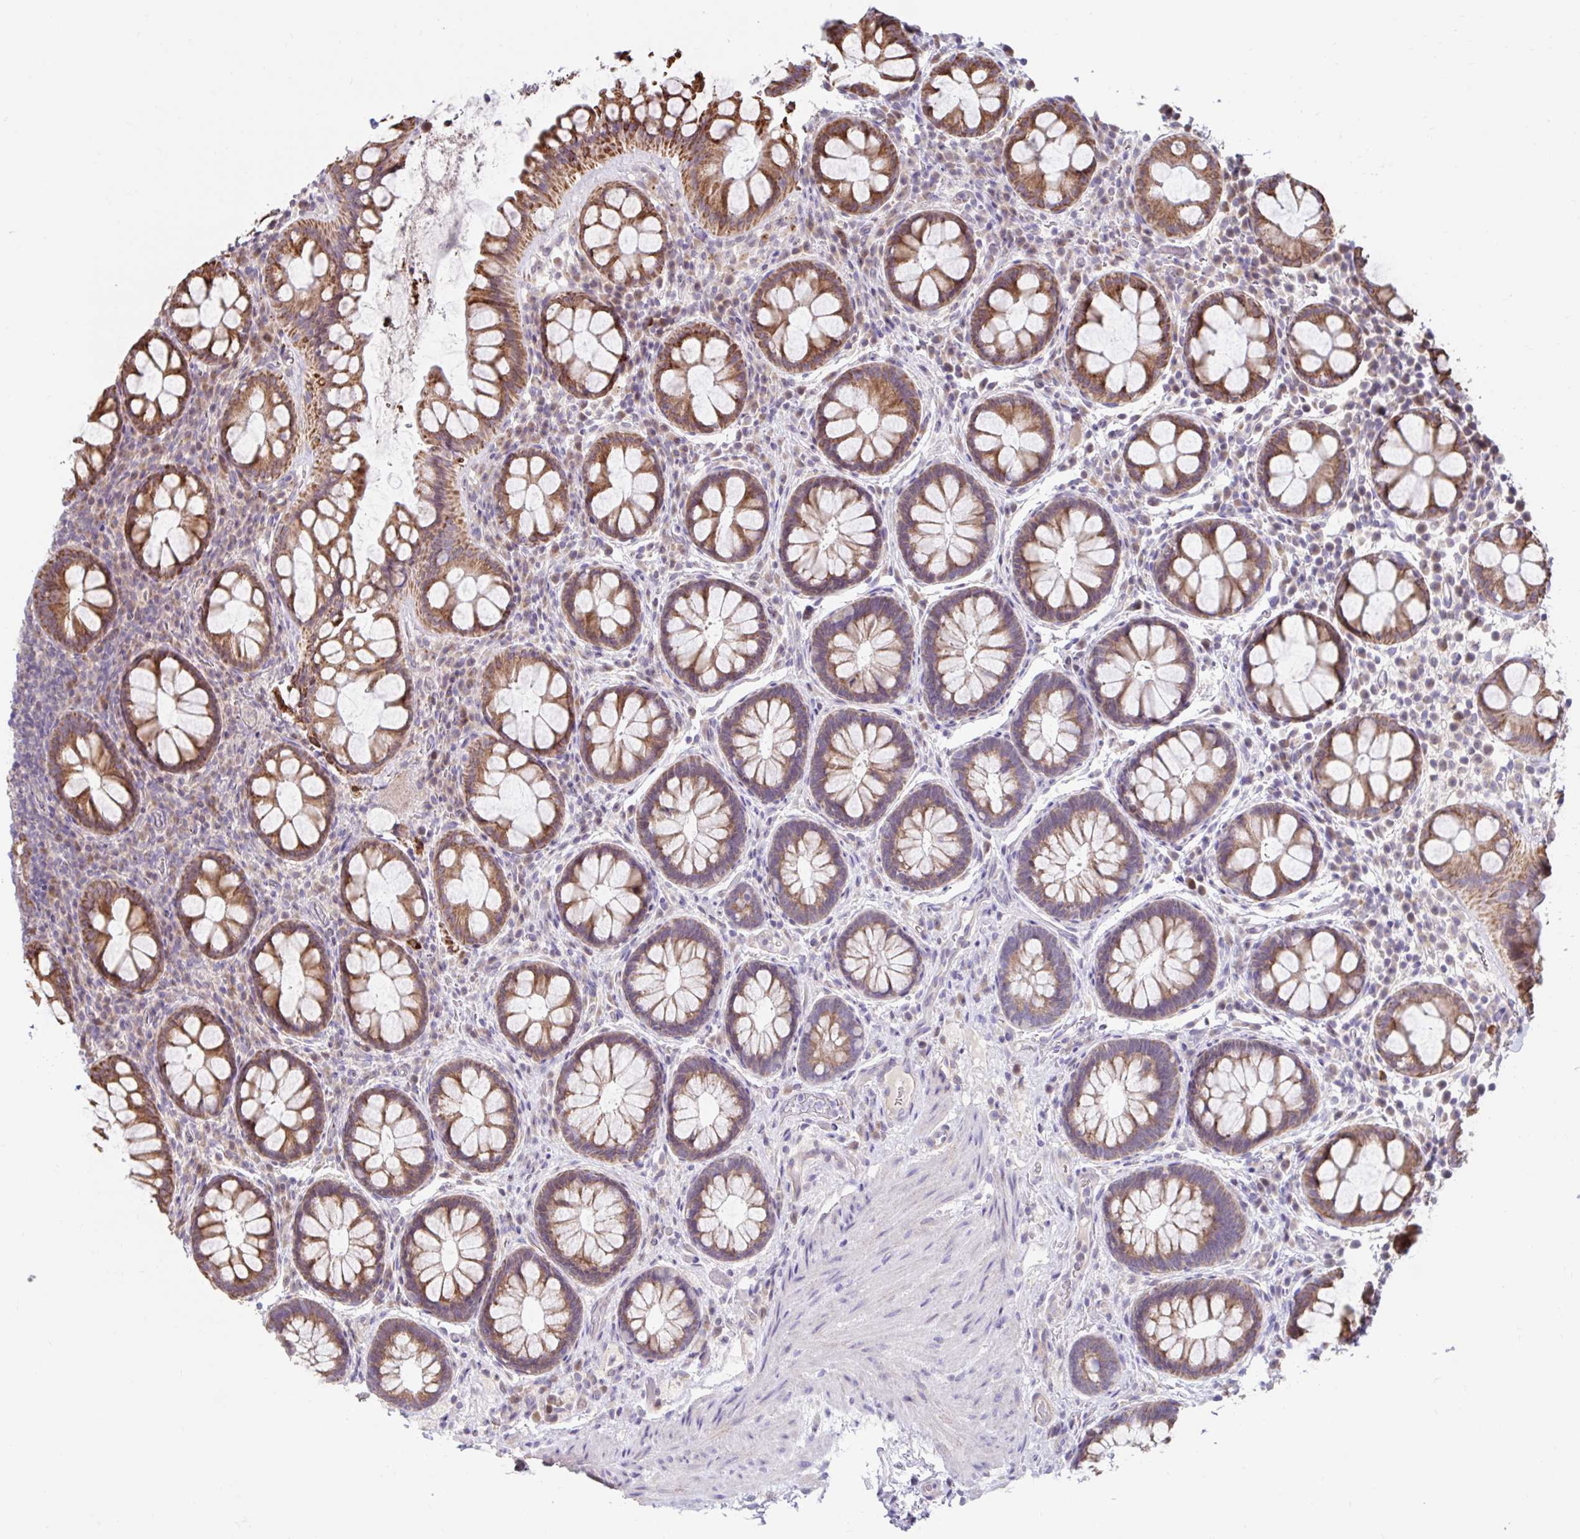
{"staining": {"intensity": "strong", "quantity": ">75%", "location": "cytoplasmic/membranous"}, "tissue": "rectum", "cell_type": "Glandular cells", "image_type": "normal", "snomed": [{"axis": "morphology", "description": "Normal tissue, NOS"}, {"axis": "topography", "description": "Rectum"}], "caption": "An immunohistochemistry (IHC) image of unremarkable tissue is shown. Protein staining in brown highlights strong cytoplasmic/membranous positivity in rectum within glandular cells.", "gene": "NT5C1B", "patient": {"sex": "female", "age": 69}}